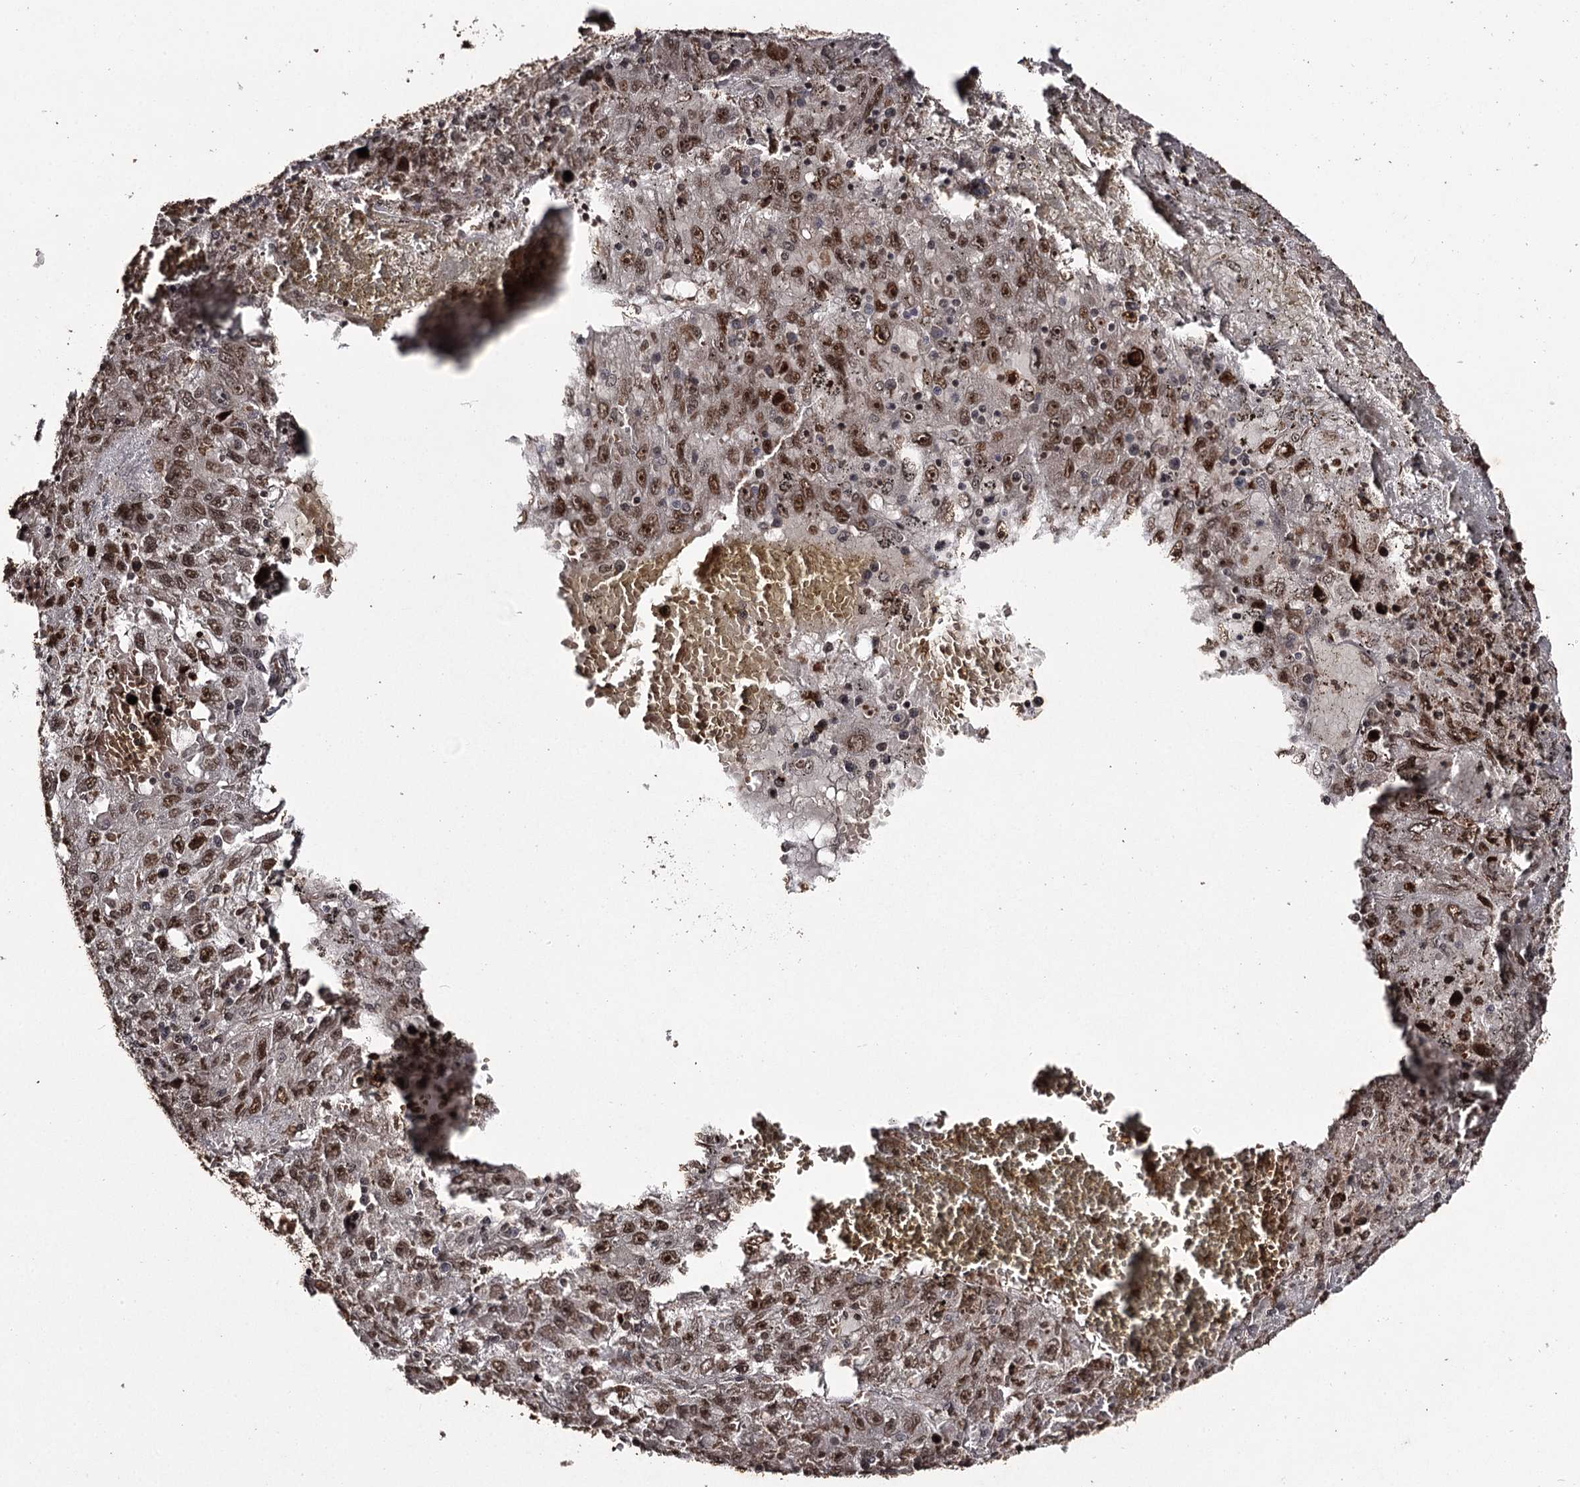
{"staining": {"intensity": "moderate", "quantity": ">75%", "location": "nuclear"}, "tissue": "liver cancer", "cell_type": "Tumor cells", "image_type": "cancer", "snomed": [{"axis": "morphology", "description": "Carcinoma, Hepatocellular, NOS"}, {"axis": "topography", "description": "Liver"}], "caption": "An image of human hepatocellular carcinoma (liver) stained for a protein displays moderate nuclear brown staining in tumor cells. (DAB IHC with brightfield microscopy, high magnification).", "gene": "THYN1", "patient": {"sex": "male", "age": 49}}